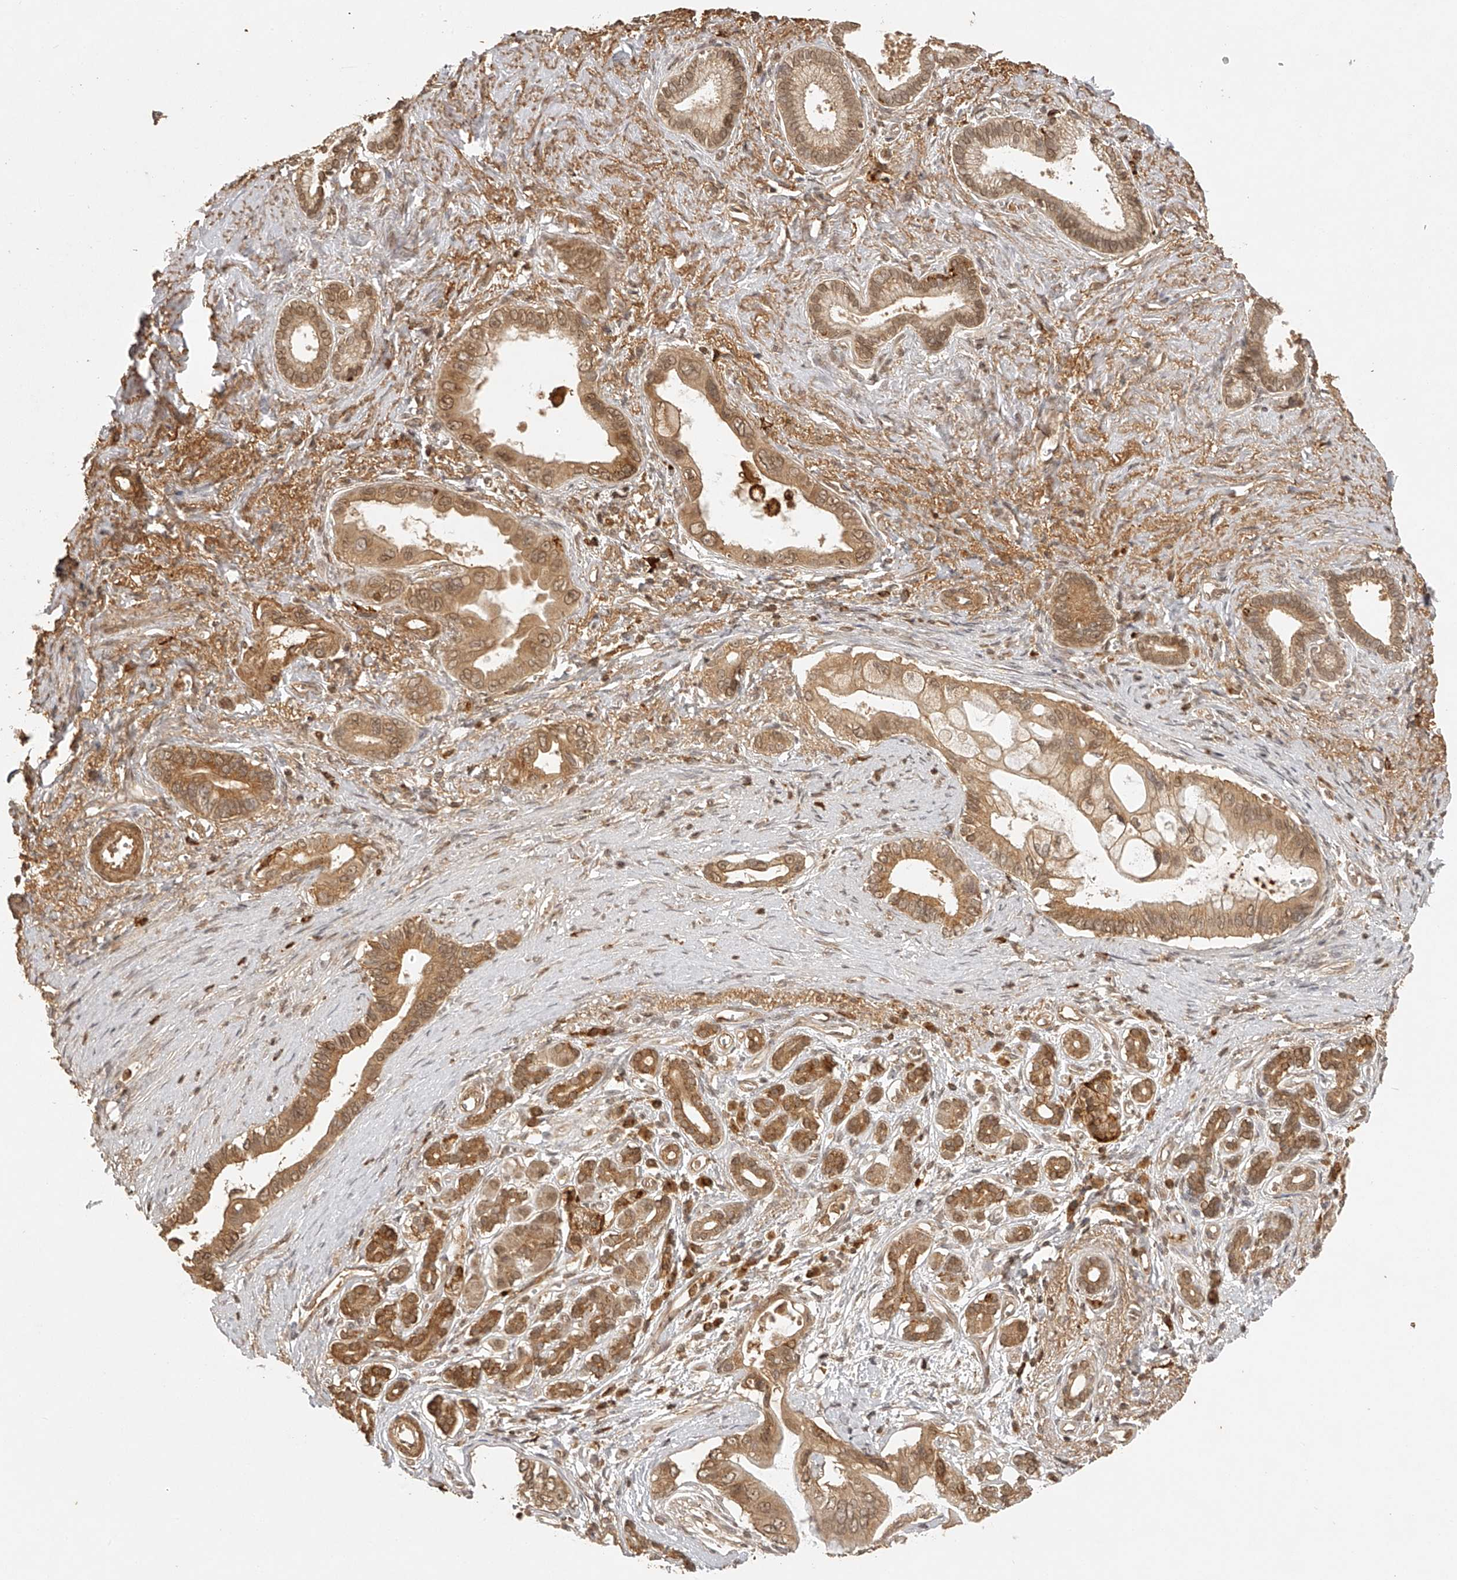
{"staining": {"intensity": "moderate", "quantity": ">75%", "location": "cytoplasmic/membranous,nuclear"}, "tissue": "pancreatic cancer", "cell_type": "Tumor cells", "image_type": "cancer", "snomed": [{"axis": "morphology", "description": "Adenocarcinoma, NOS"}, {"axis": "topography", "description": "Pancreas"}], "caption": "The micrograph exhibits a brown stain indicating the presence of a protein in the cytoplasmic/membranous and nuclear of tumor cells in pancreatic cancer.", "gene": "BCL2L11", "patient": {"sex": "male", "age": 78}}